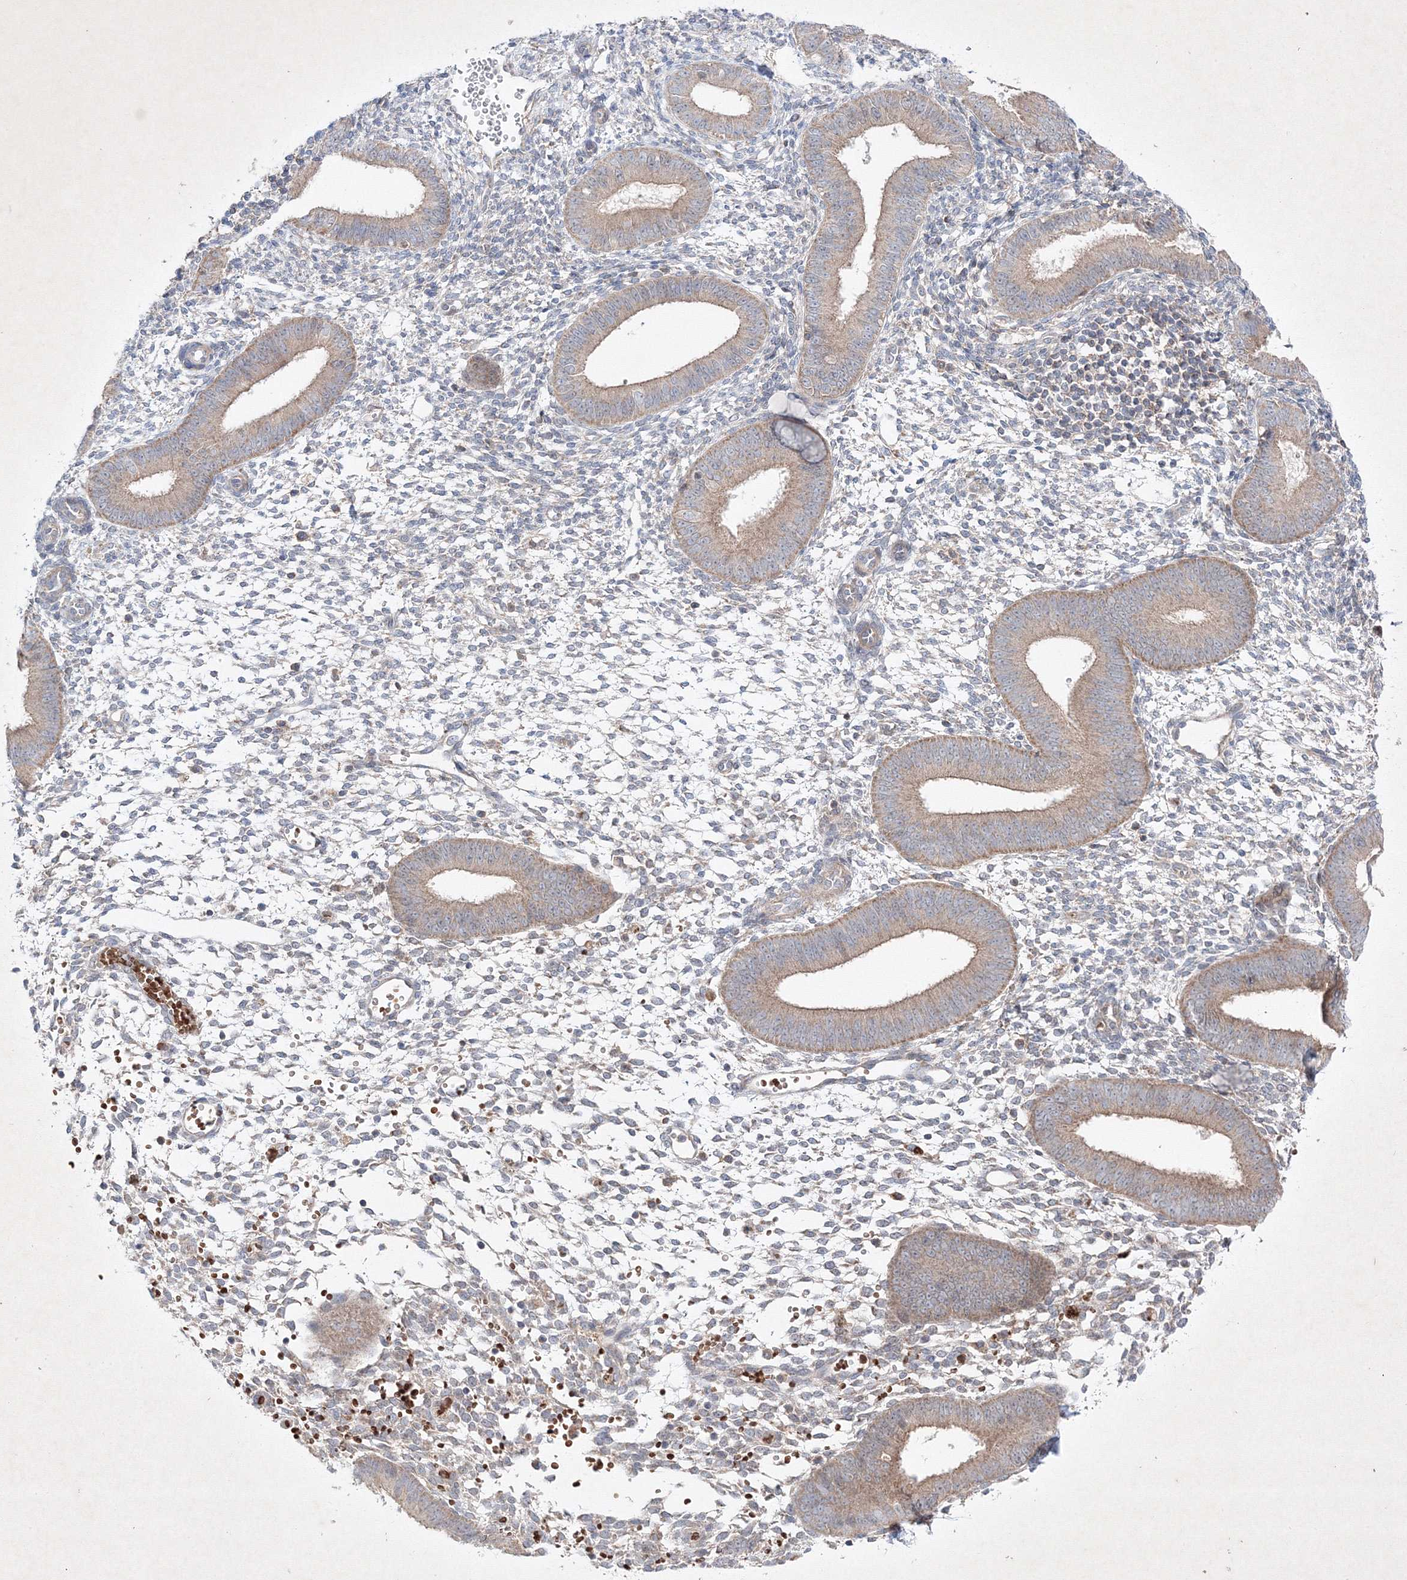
{"staining": {"intensity": "weak", "quantity": "<25%", "location": "cytoplasmic/membranous"}, "tissue": "endometrium", "cell_type": "Cells in endometrial stroma", "image_type": "normal", "snomed": [{"axis": "morphology", "description": "Normal tissue, NOS"}, {"axis": "topography", "description": "Uterus"}, {"axis": "topography", "description": "Endometrium"}], "caption": "A micrograph of endometrium stained for a protein demonstrates no brown staining in cells in endometrial stroma. (DAB (3,3'-diaminobenzidine) immunohistochemistry, high magnification).", "gene": "OPA1", "patient": {"sex": "female", "age": 48}}